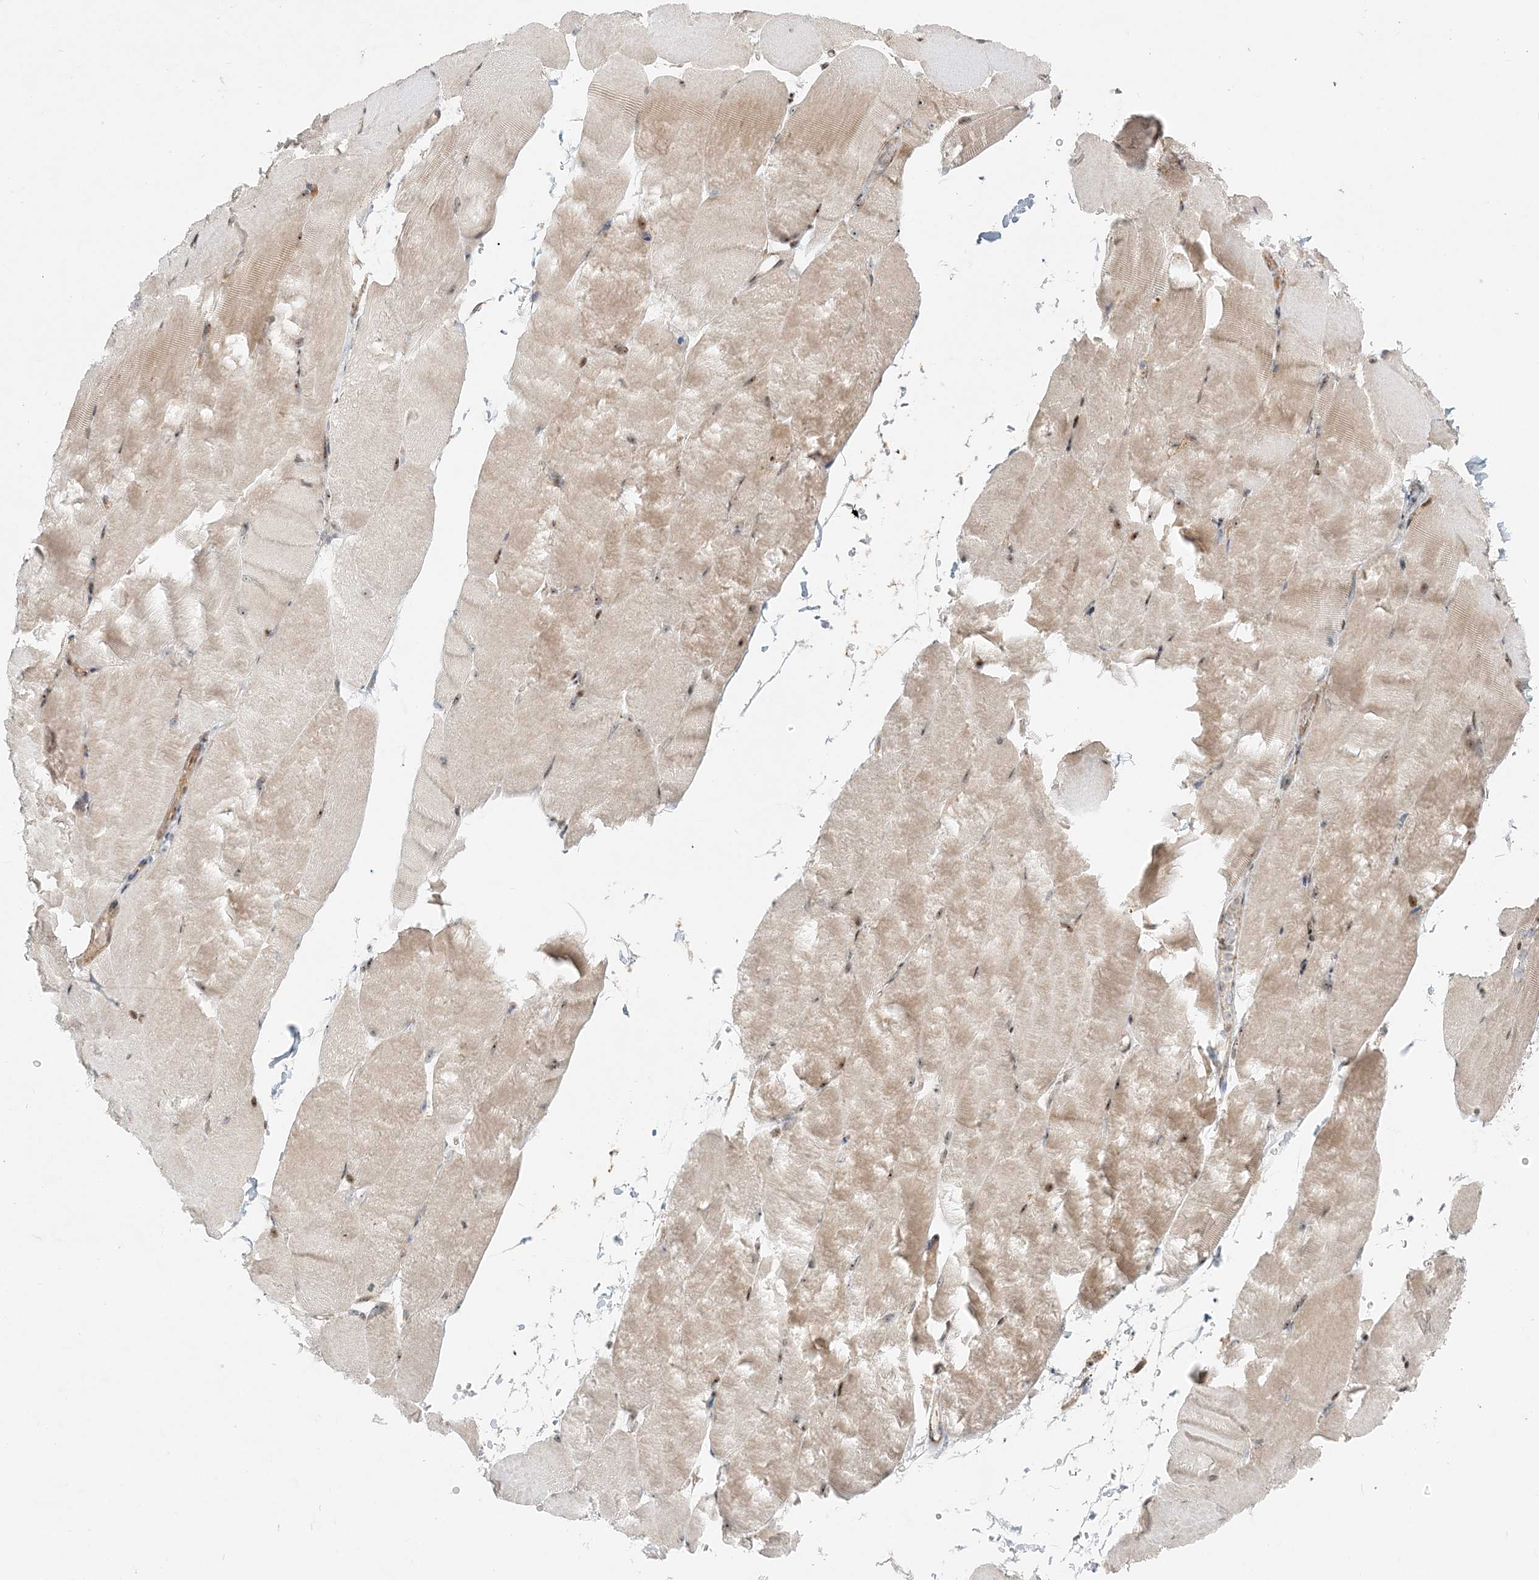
{"staining": {"intensity": "moderate", "quantity": "25%-75%", "location": "nuclear"}, "tissue": "skeletal muscle", "cell_type": "Myocytes", "image_type": "normal", "snomed": [{"axis": "morphology", "description": "Normal tissue, NOS"}, {"axis": "topography", "description": "Skeletal muscle"}, {"axis": "topography", "description": "Parathyroid gland"}], "caption": "Approximately 25%-75% of myocytes in normal human skeletal muscle reveal moderate nuclear protein expression as visualized by brown immunohistochemical staining.", "gene": "CXXC5", "patient": {"sex": "female", "age": 37}}